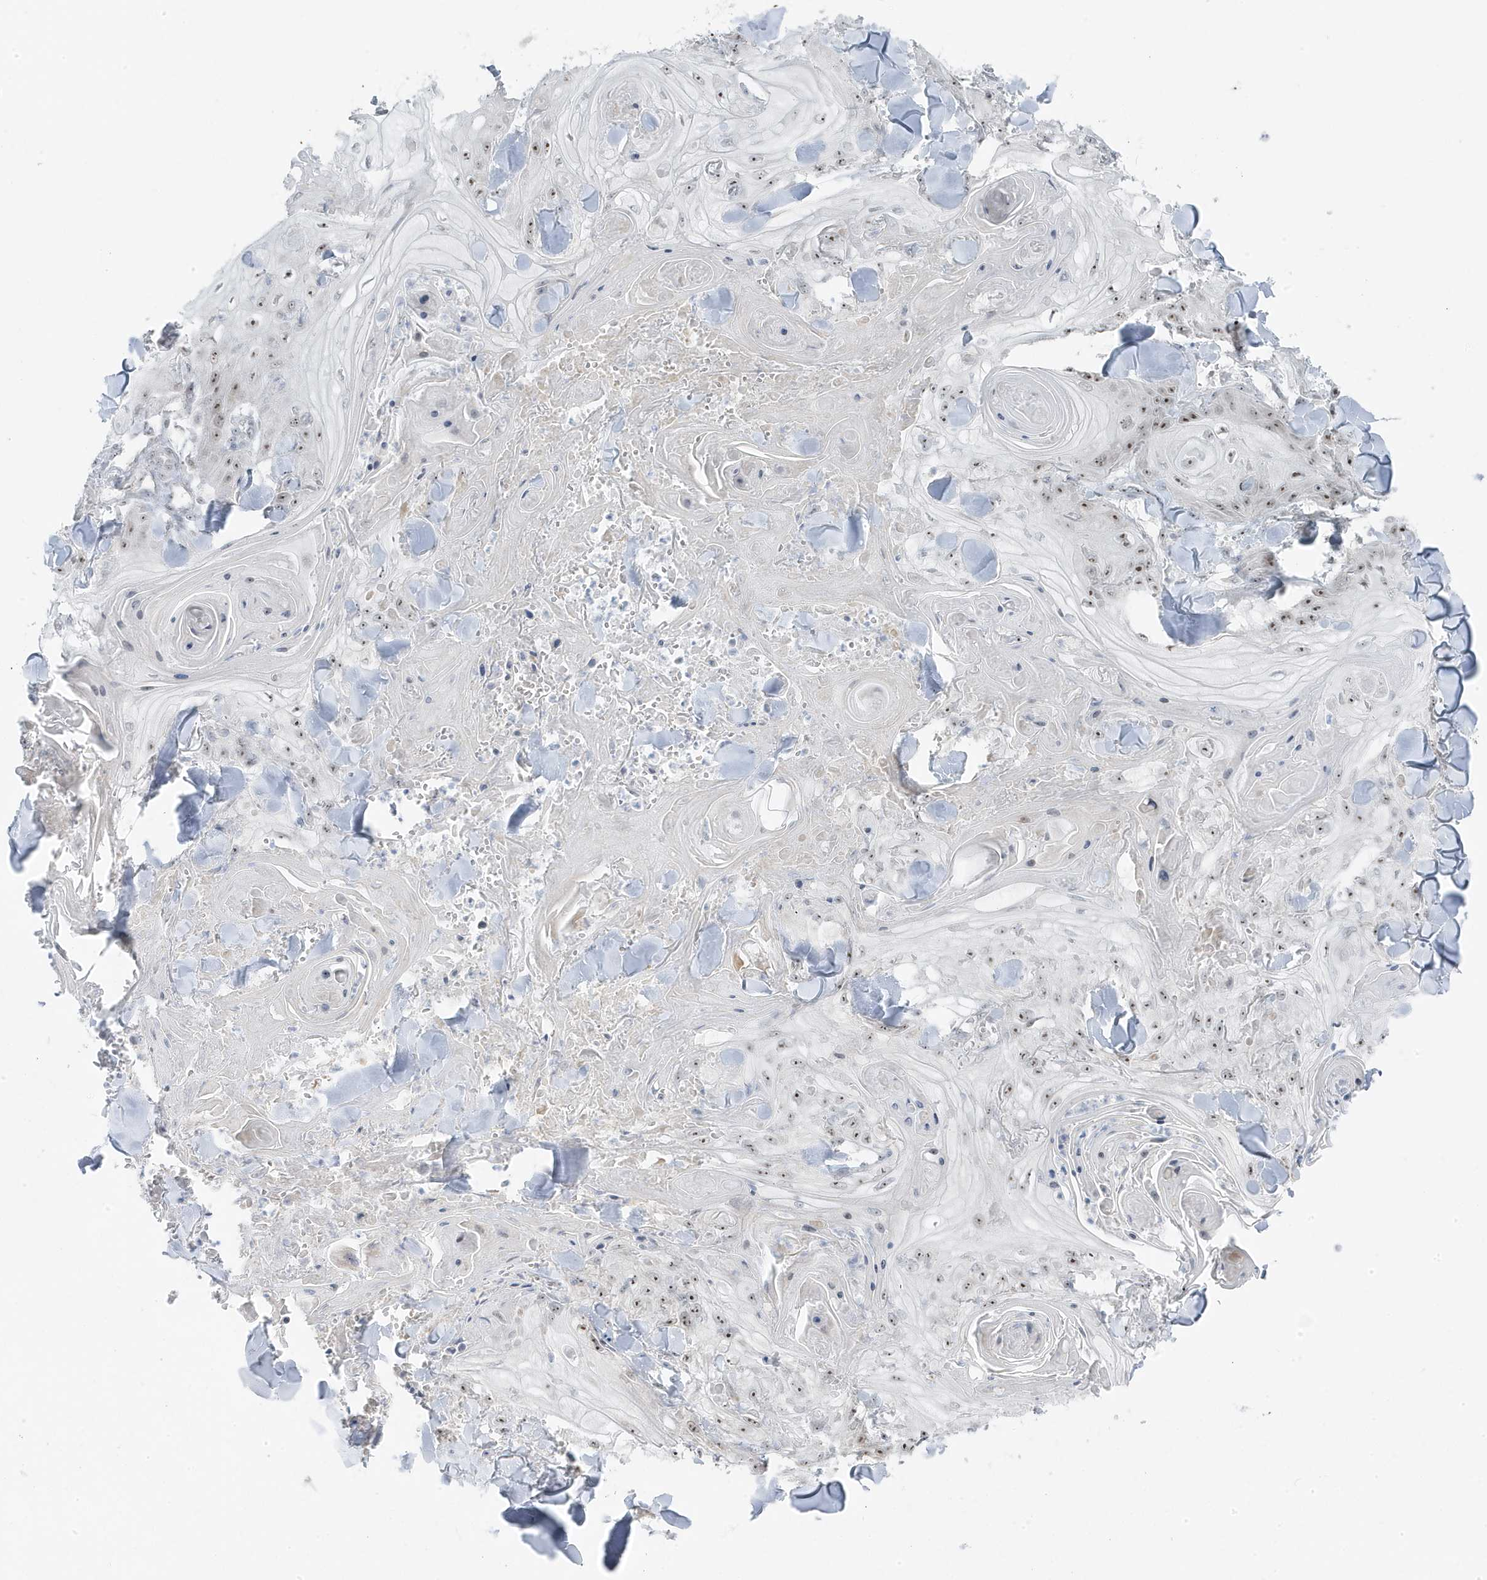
{"staining": {"intensity": "moderate", "quantity": "25%-75%", "location": "nuclear"}, "tissue": "skin cancer", "cell_type": "Tumor cells", "image_type": "cancer", "snomed": [{"axis": "morphology", "description": "Squamous cell carcinoma, NOS"}, {"axis": "topography", "description": "Skin"}], "caption": "This photomicrograph demonstrates IHC staining of human squamous cell carcinoma (skin), with medium moderate nuclear positivity in approximately 25%-75% of tumor cells.", "gene": "TSEN15", "patient": {"sex": "male", "age": 74}}